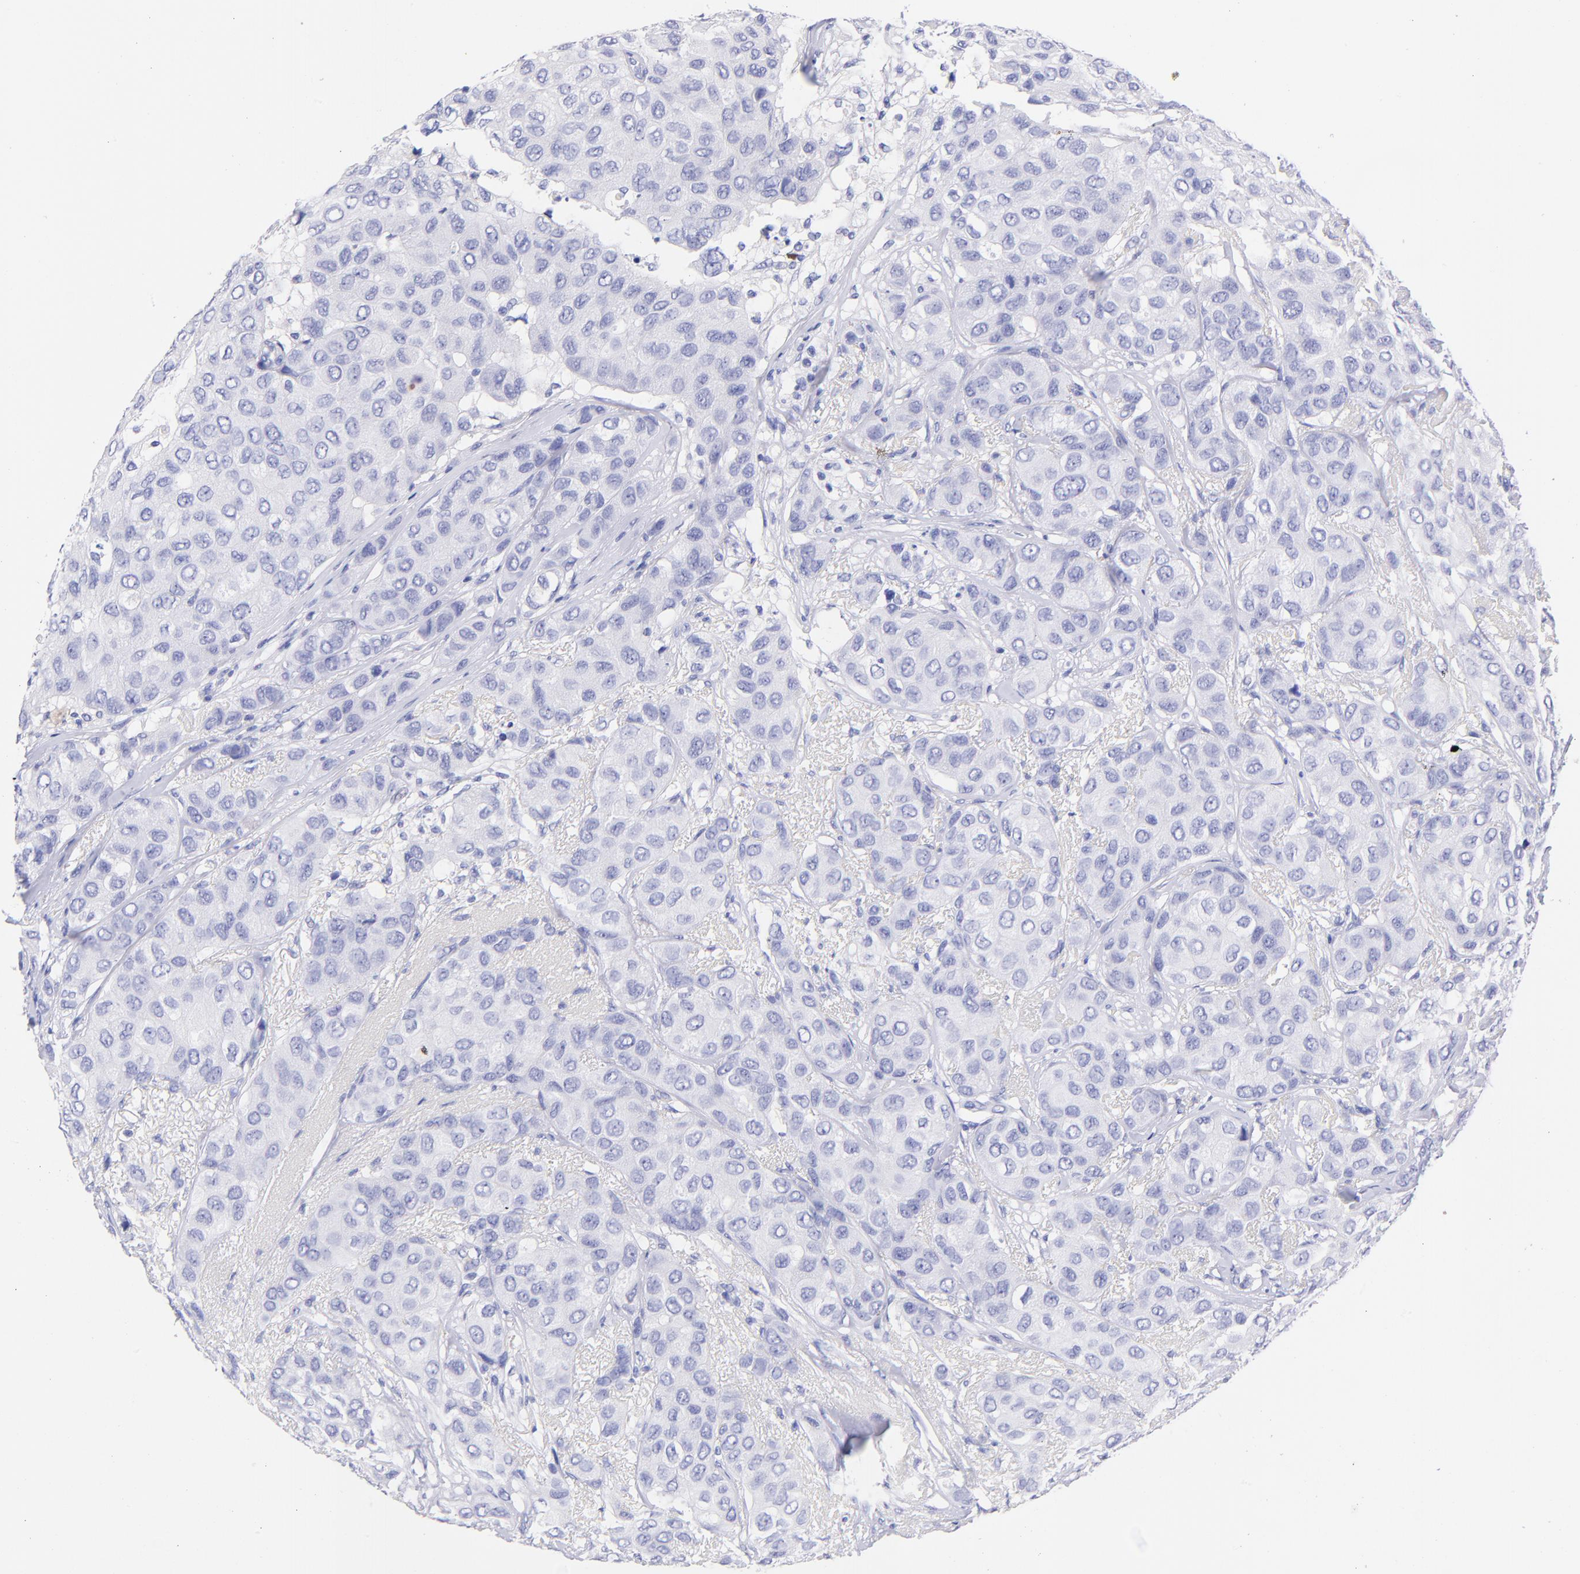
{"staining": {"intensity": "negative", "quantity": "none", "location": "none"}, "tissue": "breast cancer", "cell_type": "Tumor cells", "image_type": "cancer", "snomed": [{"axis": "morphology", "description": "Duct carcinoma"}, {"axis": "topography", "description": "Breast"}], "caption": "Photomicrograph shows no protein staining in tumor cells of breast cancer (intraductal carcinoma) tissue.", "gene": "RAB3B", "patient": {"sex": "female", "age": 68}}